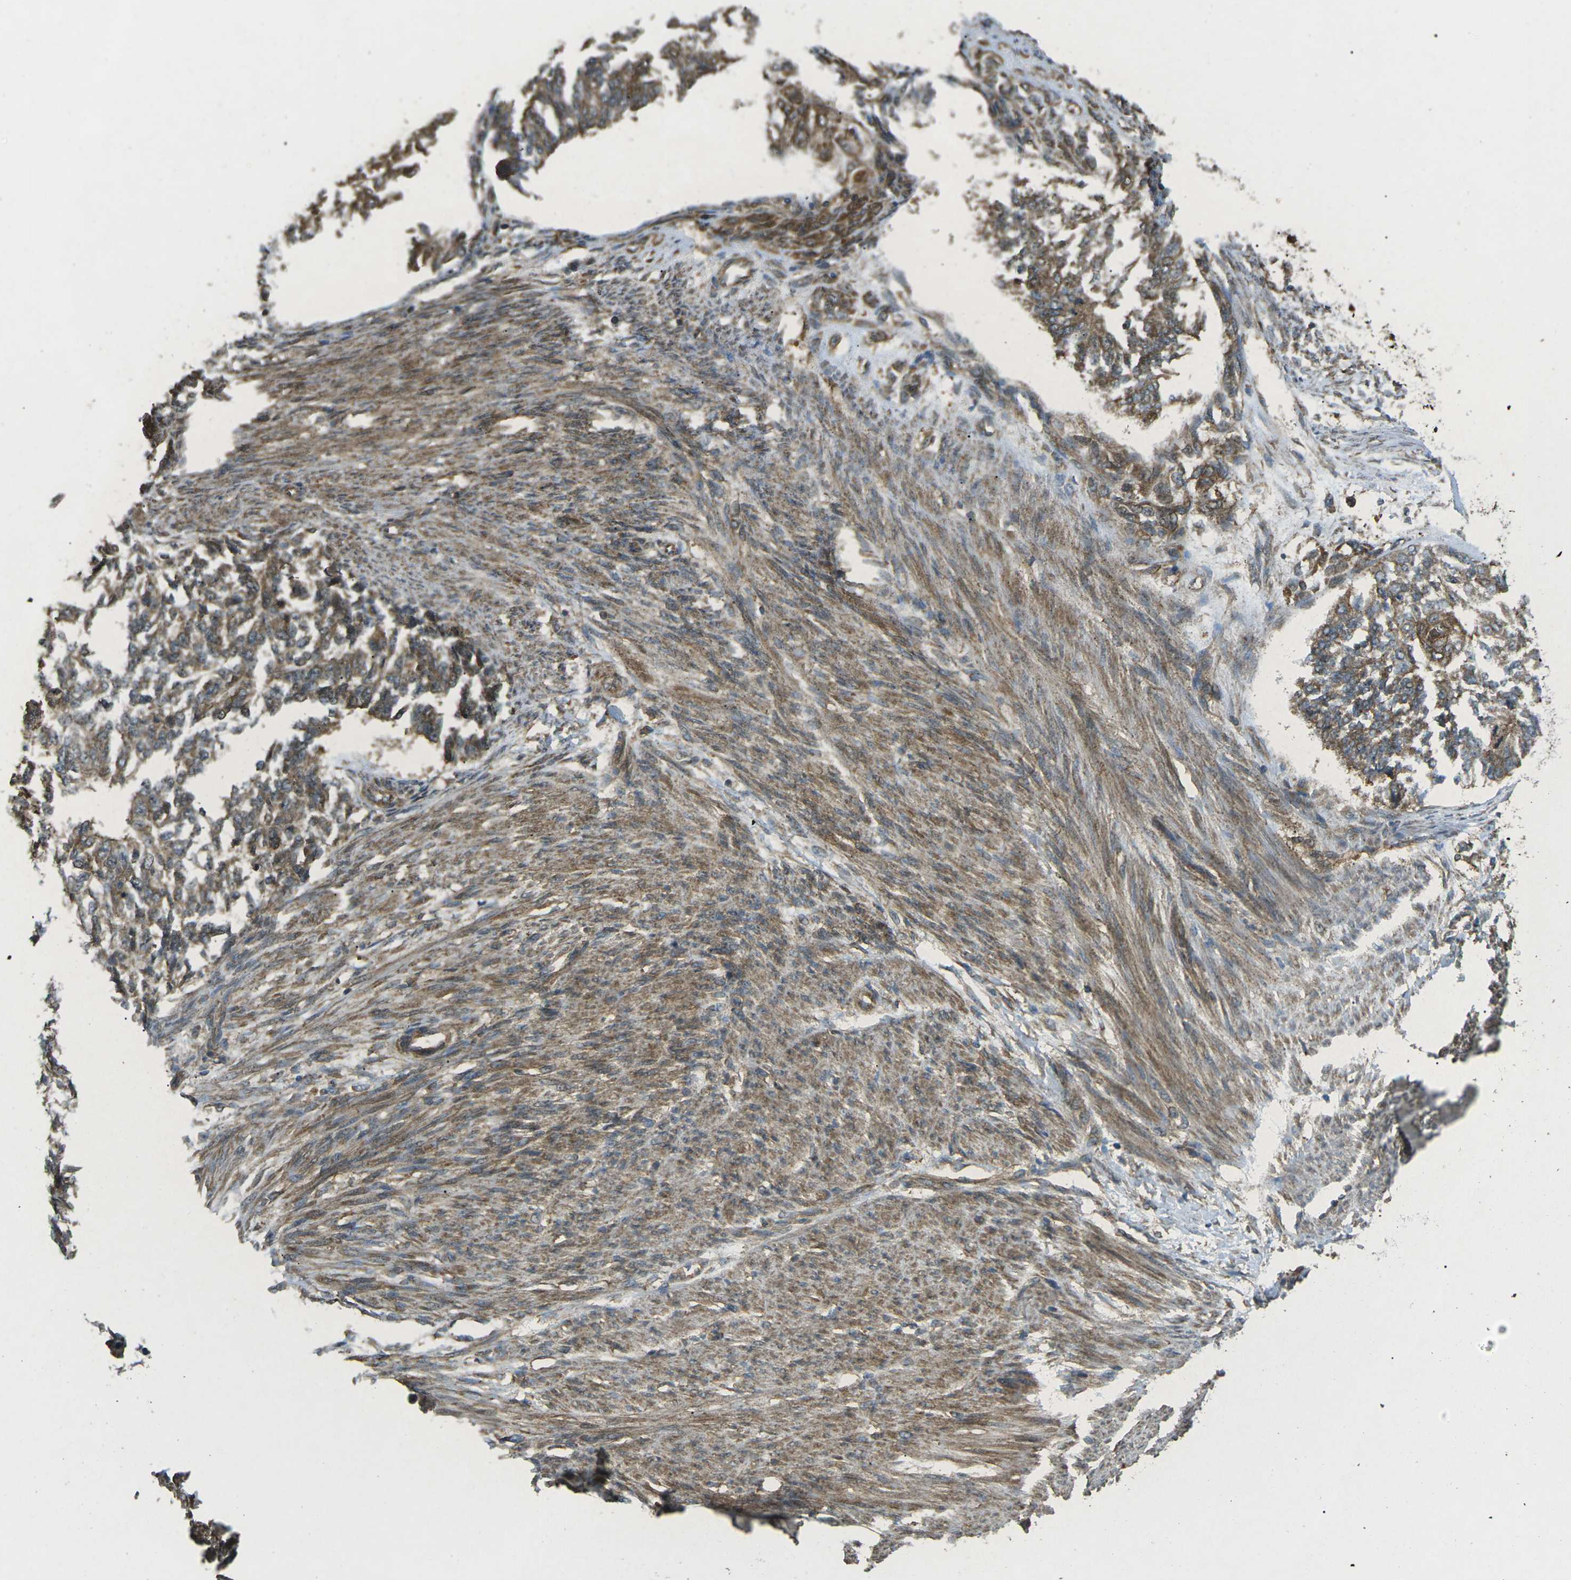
{"staining": {"intensity": "moderate", "quantity": ">75%", "location": "cytoplasmic/membranous"}, "tissue": "endometrial cancer", "cell_type": "Tumor cells", "image_type": "cancer", "snomed": [{"axis": "morphology", "description": "Adenocarcinoma, NOS"}, {"axis": "topography", "description": "Endometrium"}], "caption": "Protein expression analysis of adenocarcinoma (endometrial) exhibits moderate cytoplasmic/membranous expression in about >75% of tumor cells.", "gene": "CHMP3", "patient": {"sex": "female", "age": 32}}